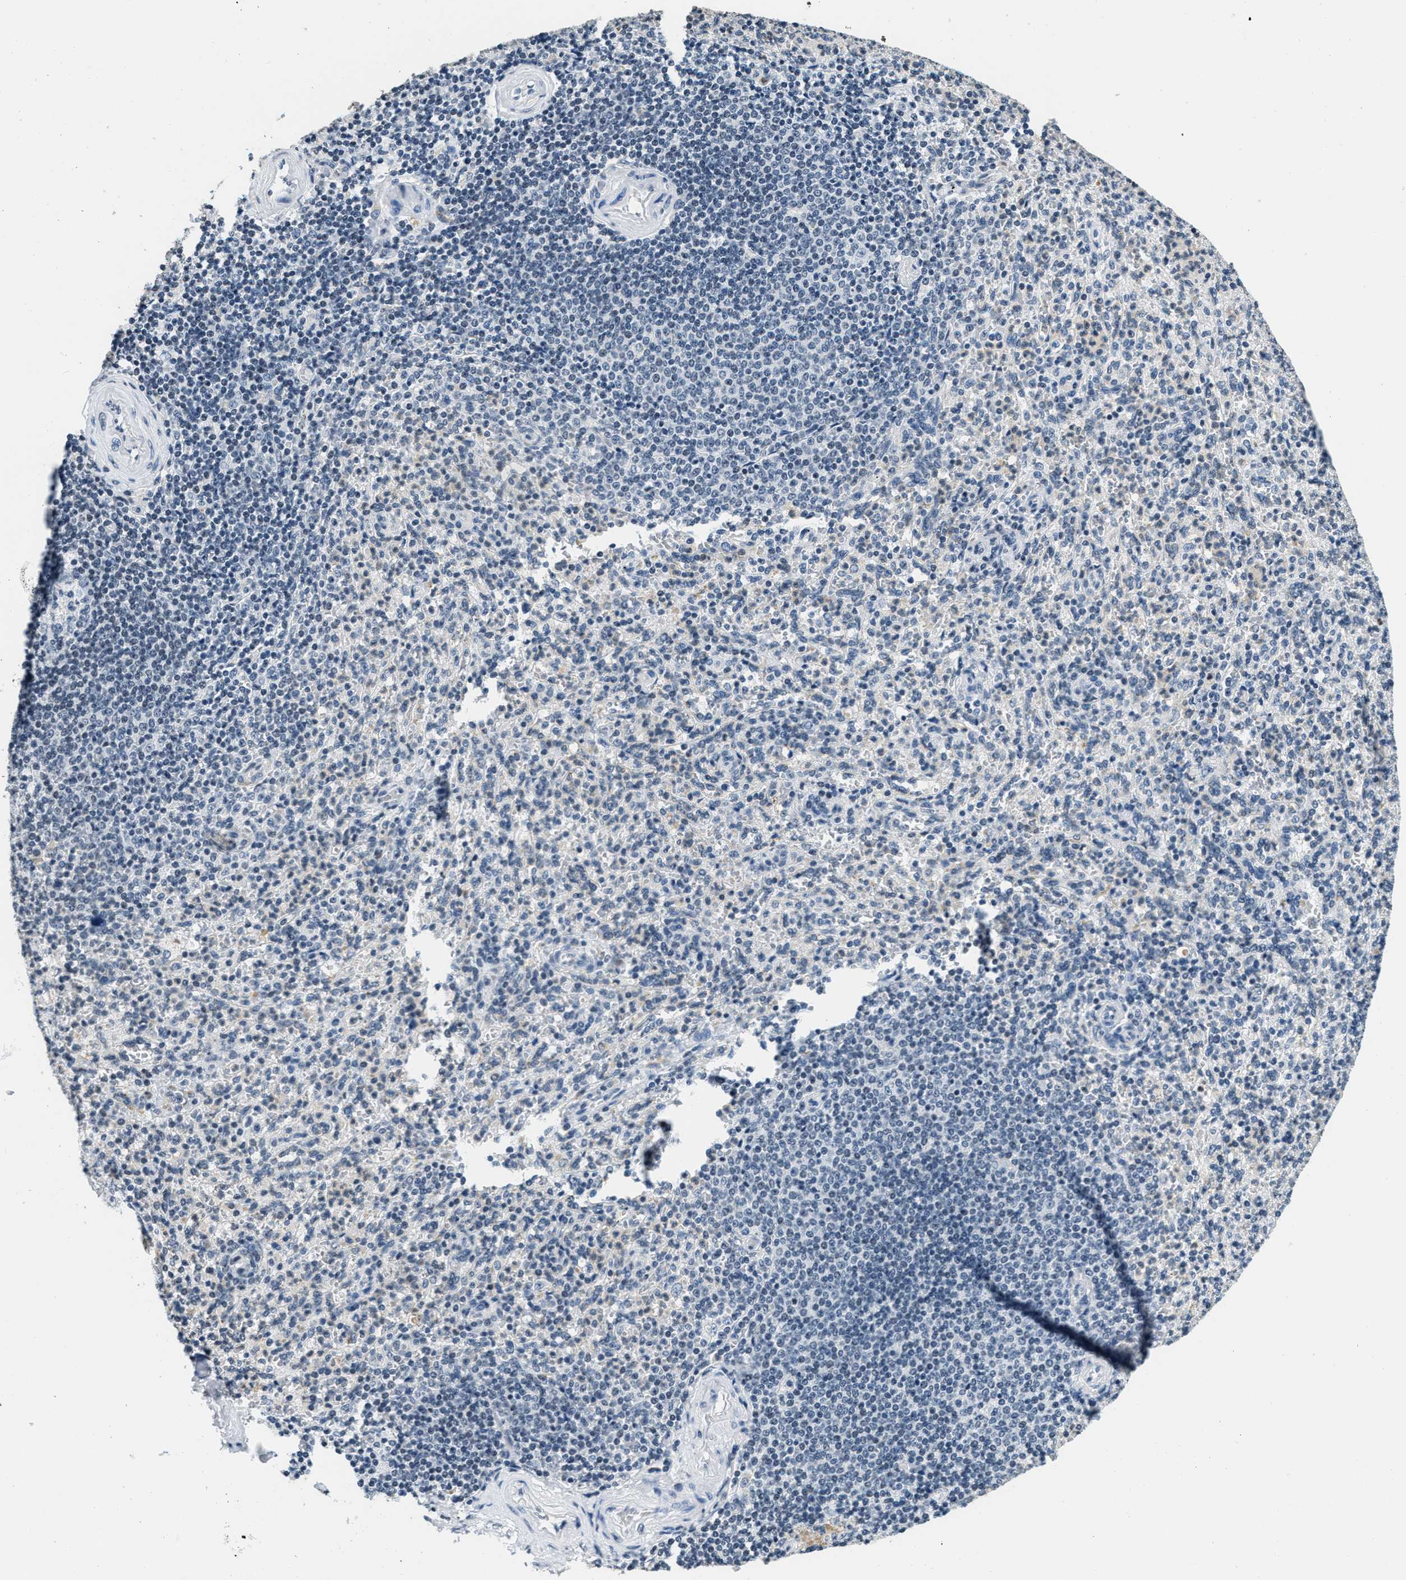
{"staining": {"intensity": "negative", "quantity": "none", "location": "none"}, "tissue": "spleen", "cell_type": "Cells in red pulp", "image_type": "normal", "snomed": [{"axis": "morphology", "description": "Normal tissue, NOS"}, {"axis": "topography", "description": "Spleen"}], "caption": "Human spleen stained for a protein using IHC demonstrates no staining in cells in red pulp.", "gene": "CA4", "patient": {"sex": "male", "age": 36}}